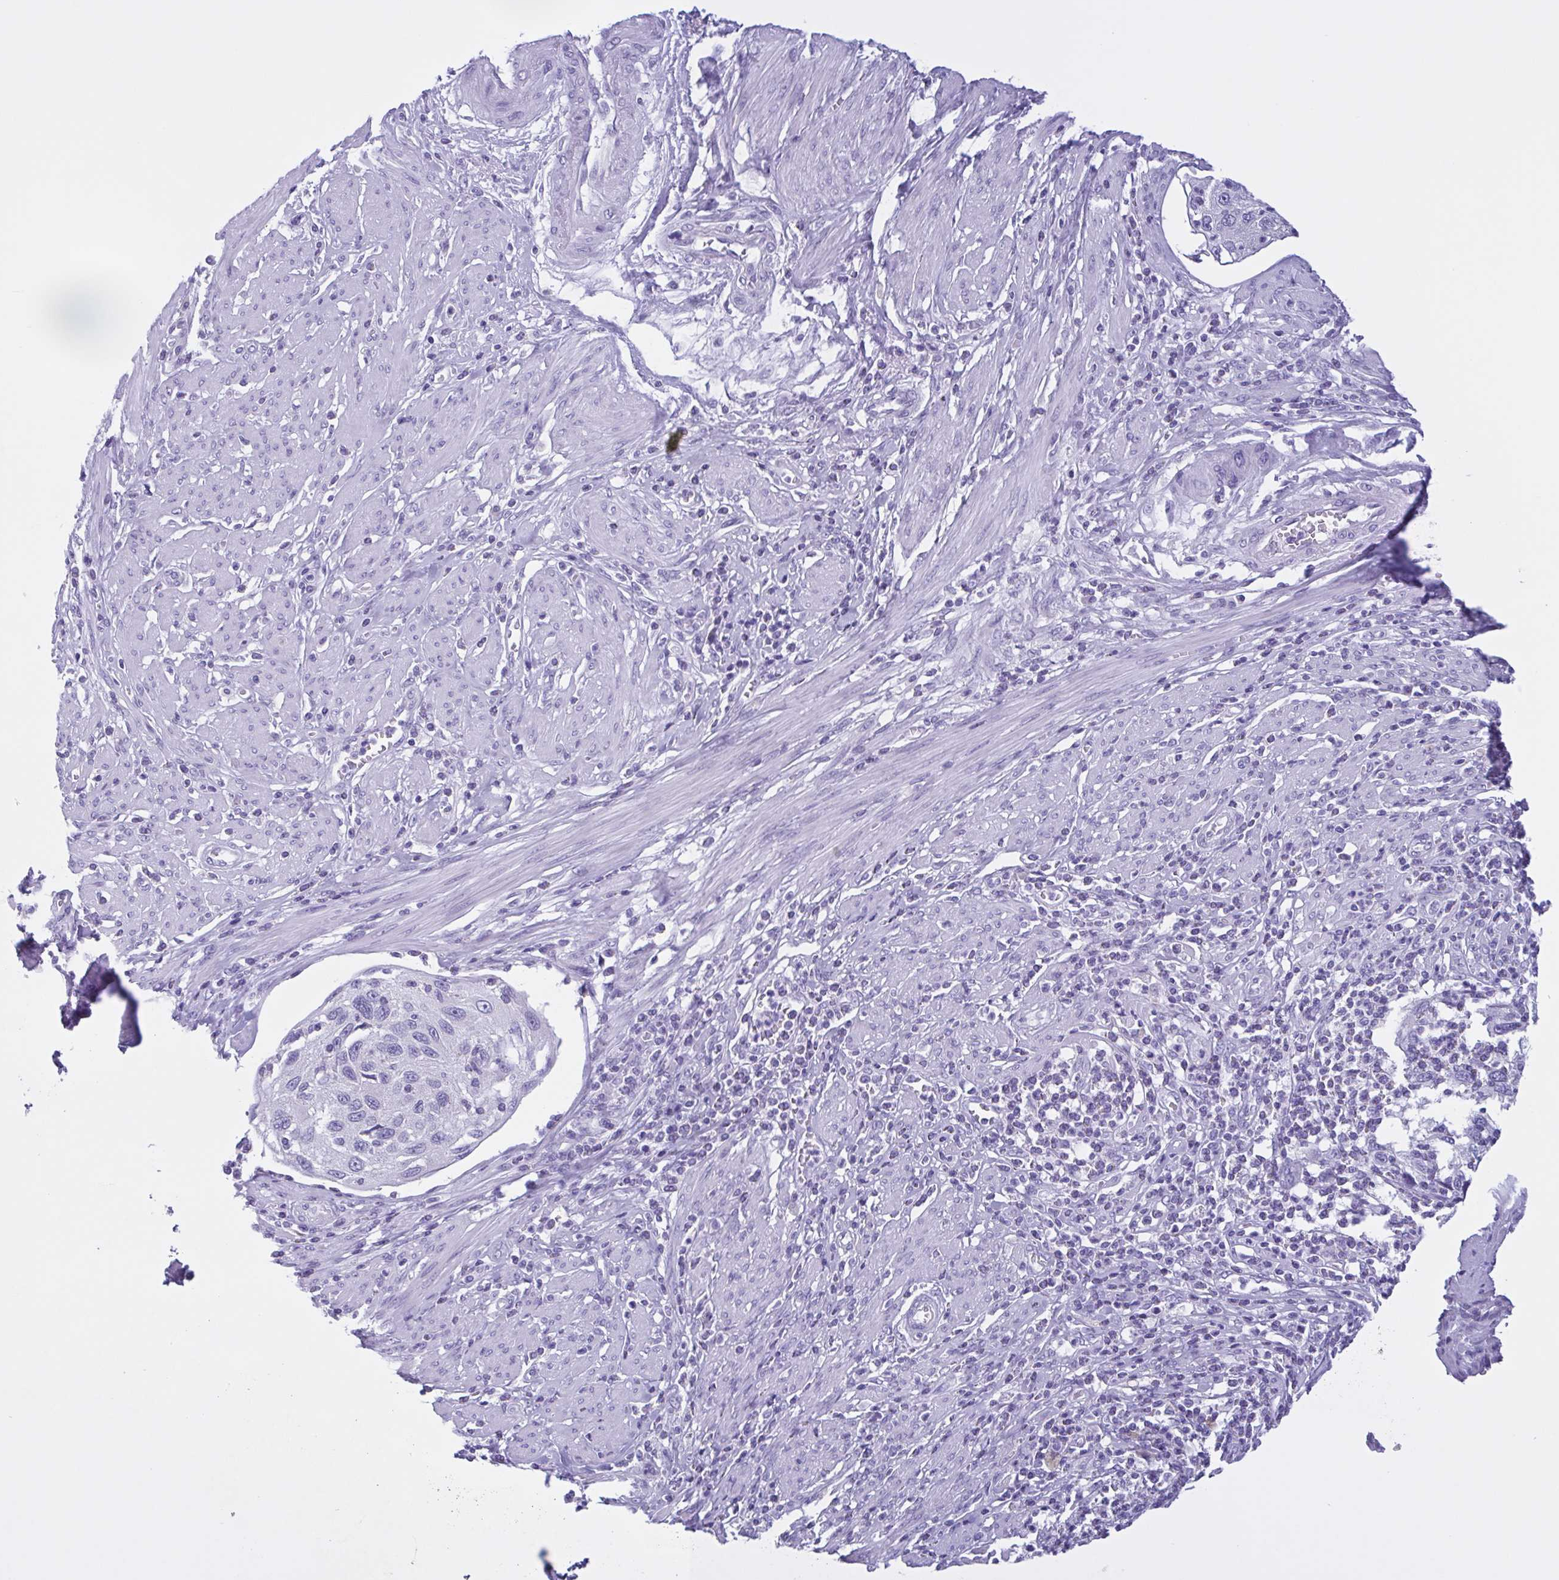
{"staining": {"intensity": "negative", "quantity": "none", "location": "none"}, "tissue": "cervical cancer", "cell_type": "Tumor cells", "image_type": "cancer", "snomed": [{"axis": "morphology", "description": "Squamous cell carcinoma, NOS"}, {"axis": "topography", "description": "Cervix"}], "caption": "The immunohistochemistry (IHC) histopathology image has no significant expression in tumor cells of cervical cancer (squamous cell carcinoma) tissue.", "gene": "INAFM1", "patient": {"sex": "female", "age": 70}}